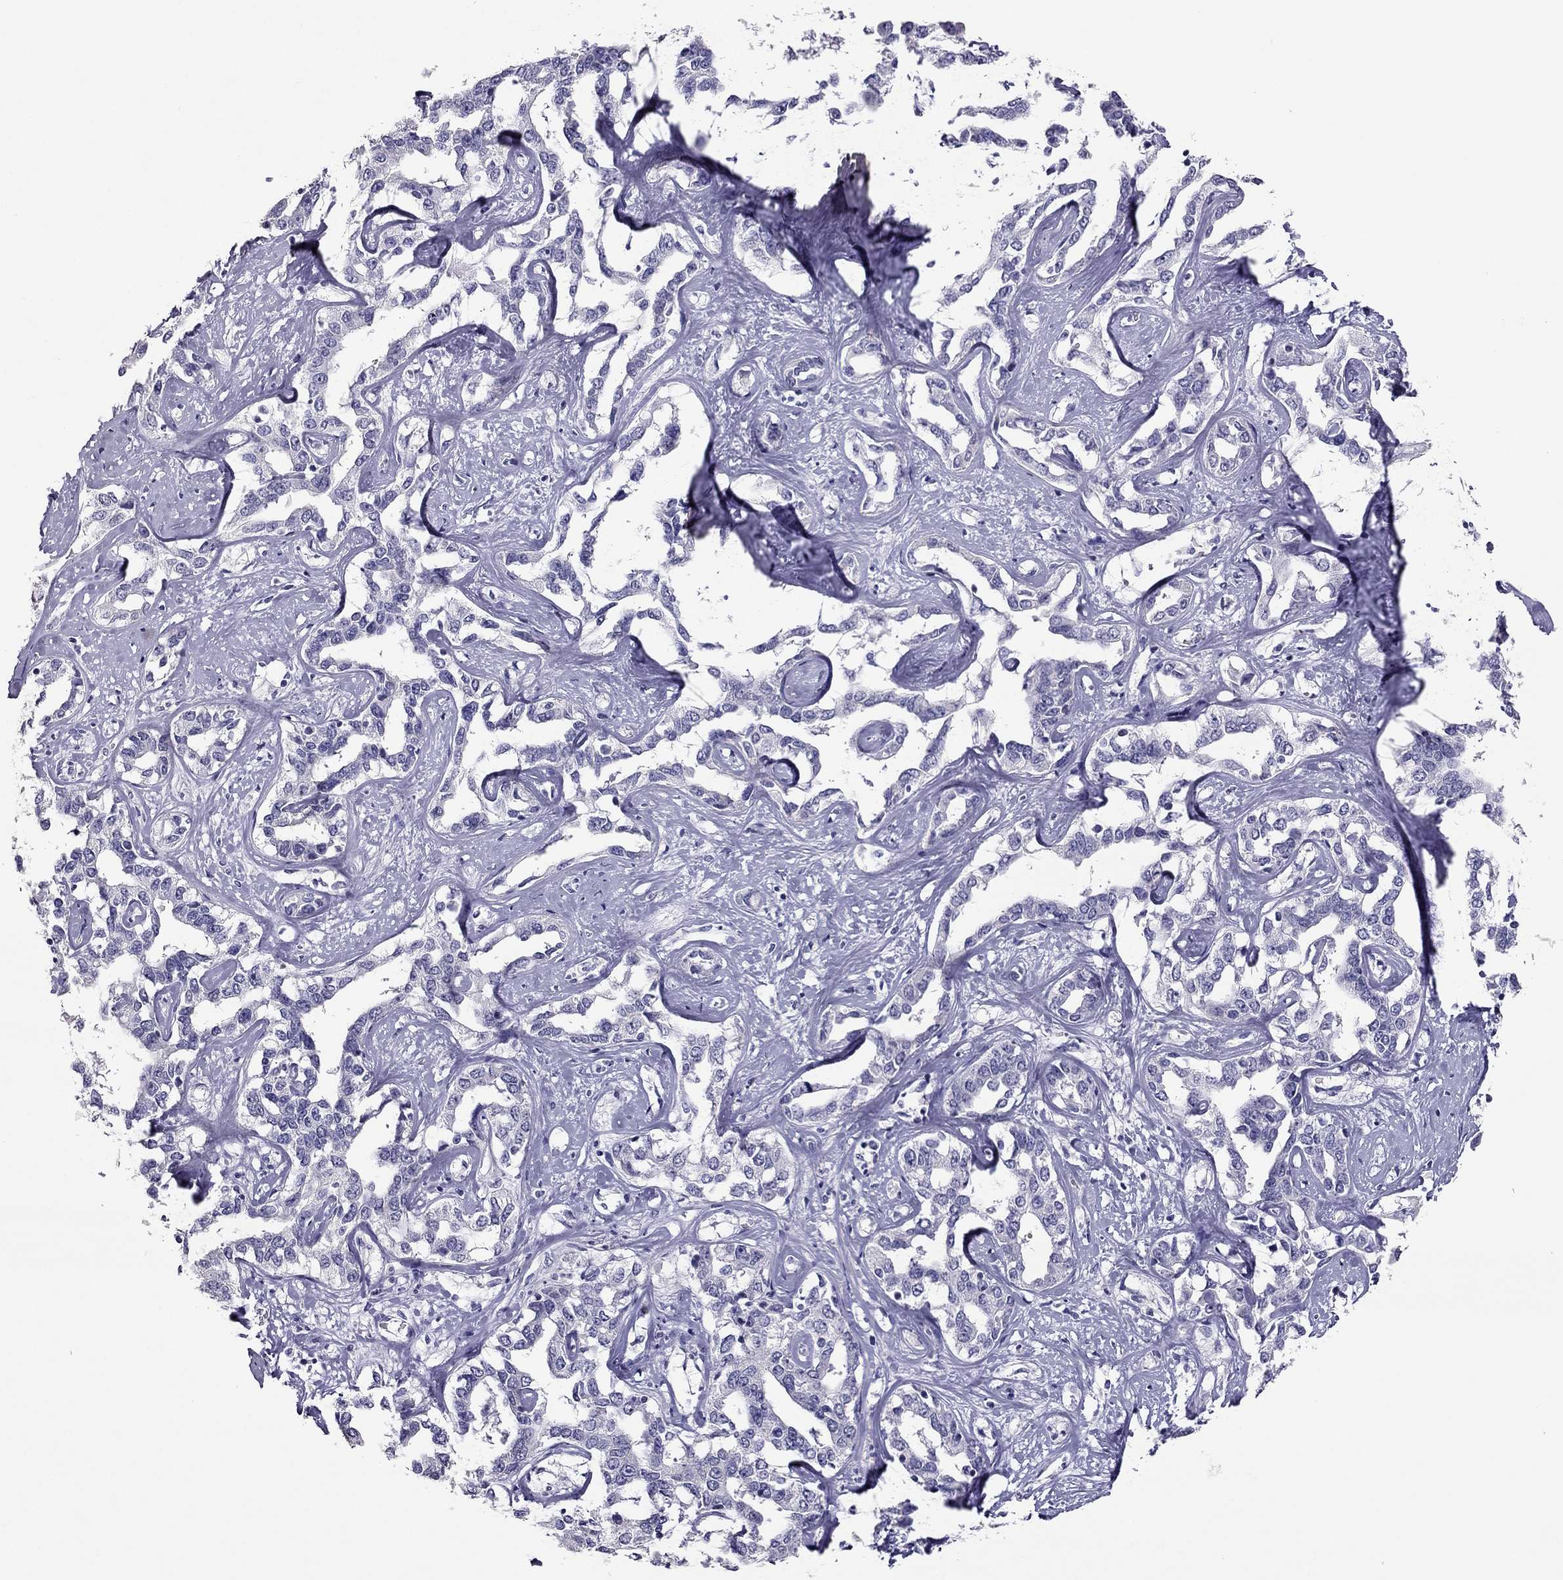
{"staining": {"intensity": "negative", "quantity": "none", "location": "none"}, "tissue": "liver cancer", "cell_type": "Tumor cells", "image_type": "cancer", "snomed": [{"axis": "morphology", "description": "Cholangiocarcinoma"}, {"axis": "topography", "description": "Liver"}], "caption": "IHC image of neoplastic tissue: liver cancer (cholangiocarcinoma) stained with DAB exhibits no significant protein positivity in tumor cells. (Stains: DAB (3,3'-diaminobenzidine) immunohistochemistry with hematoxylin counter stain, Microscopy: brightfield microscopy at high magnification).", "gene": "RHO", "patient": {"sex": "male", "age": 59}}